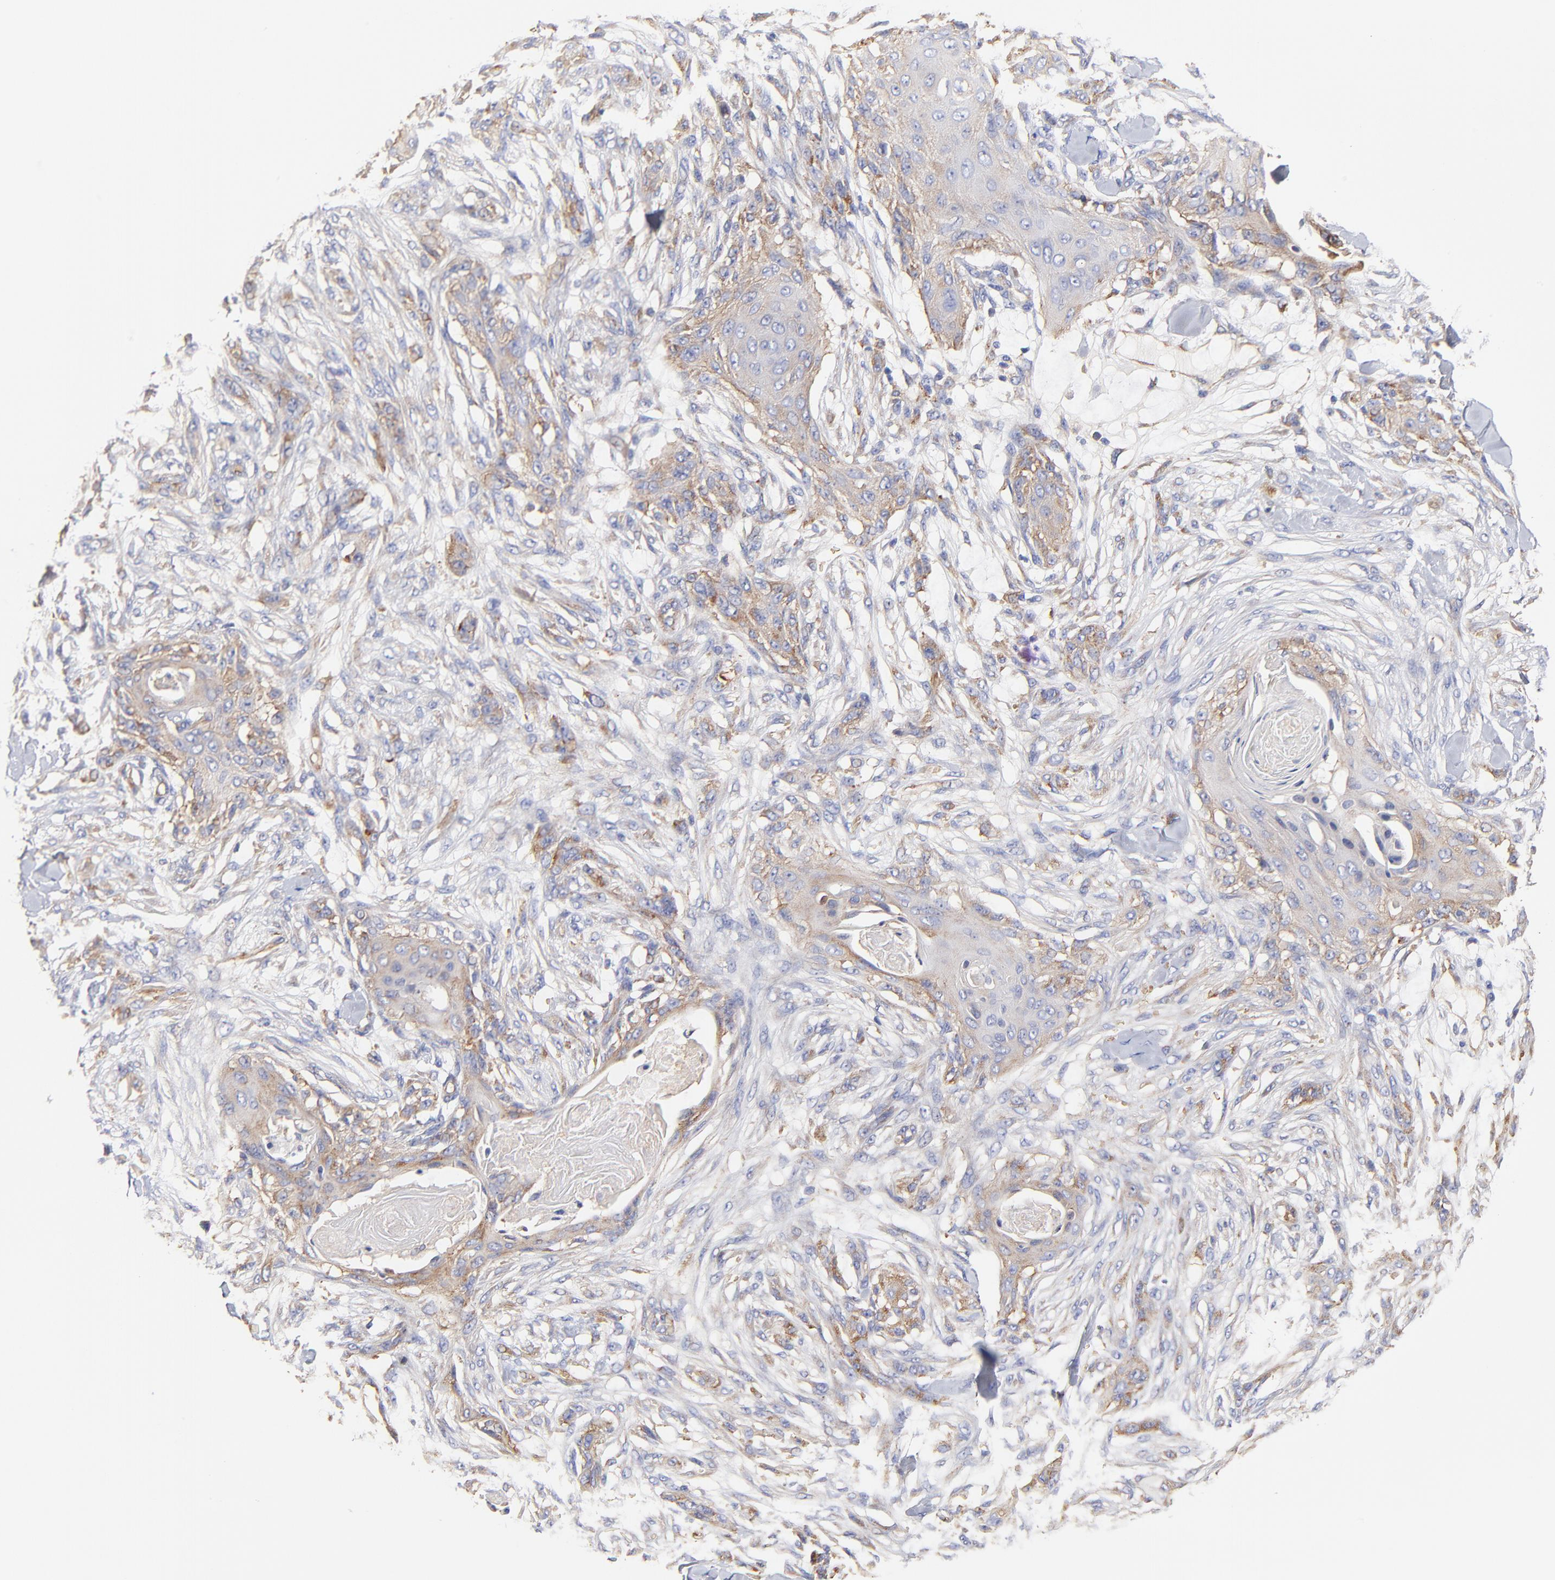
{"staining": {"intensity": "moderate", "quantity": ">75%", "location": "cytoplasmic/membranous"}, "tissue": "skin cancer", "cell_type": "Tumor cells", "image_type": "cancer", "snomed": [{"axis": "morphology", "description": "Squamous cell carcinoma, NOS"}, {"axis": "topography", "description": "Skin"}], "caption": "Immunohistochemistry micrograph of skin cancer (squamous cell carcinoma) stained for a protein (brown), which shows medium levels of moderate cytoplasmic/membranous expression in about >75% of tumor cells.", "gene": "CD2AP", "patient": {"sex": "female", "age": 59}}